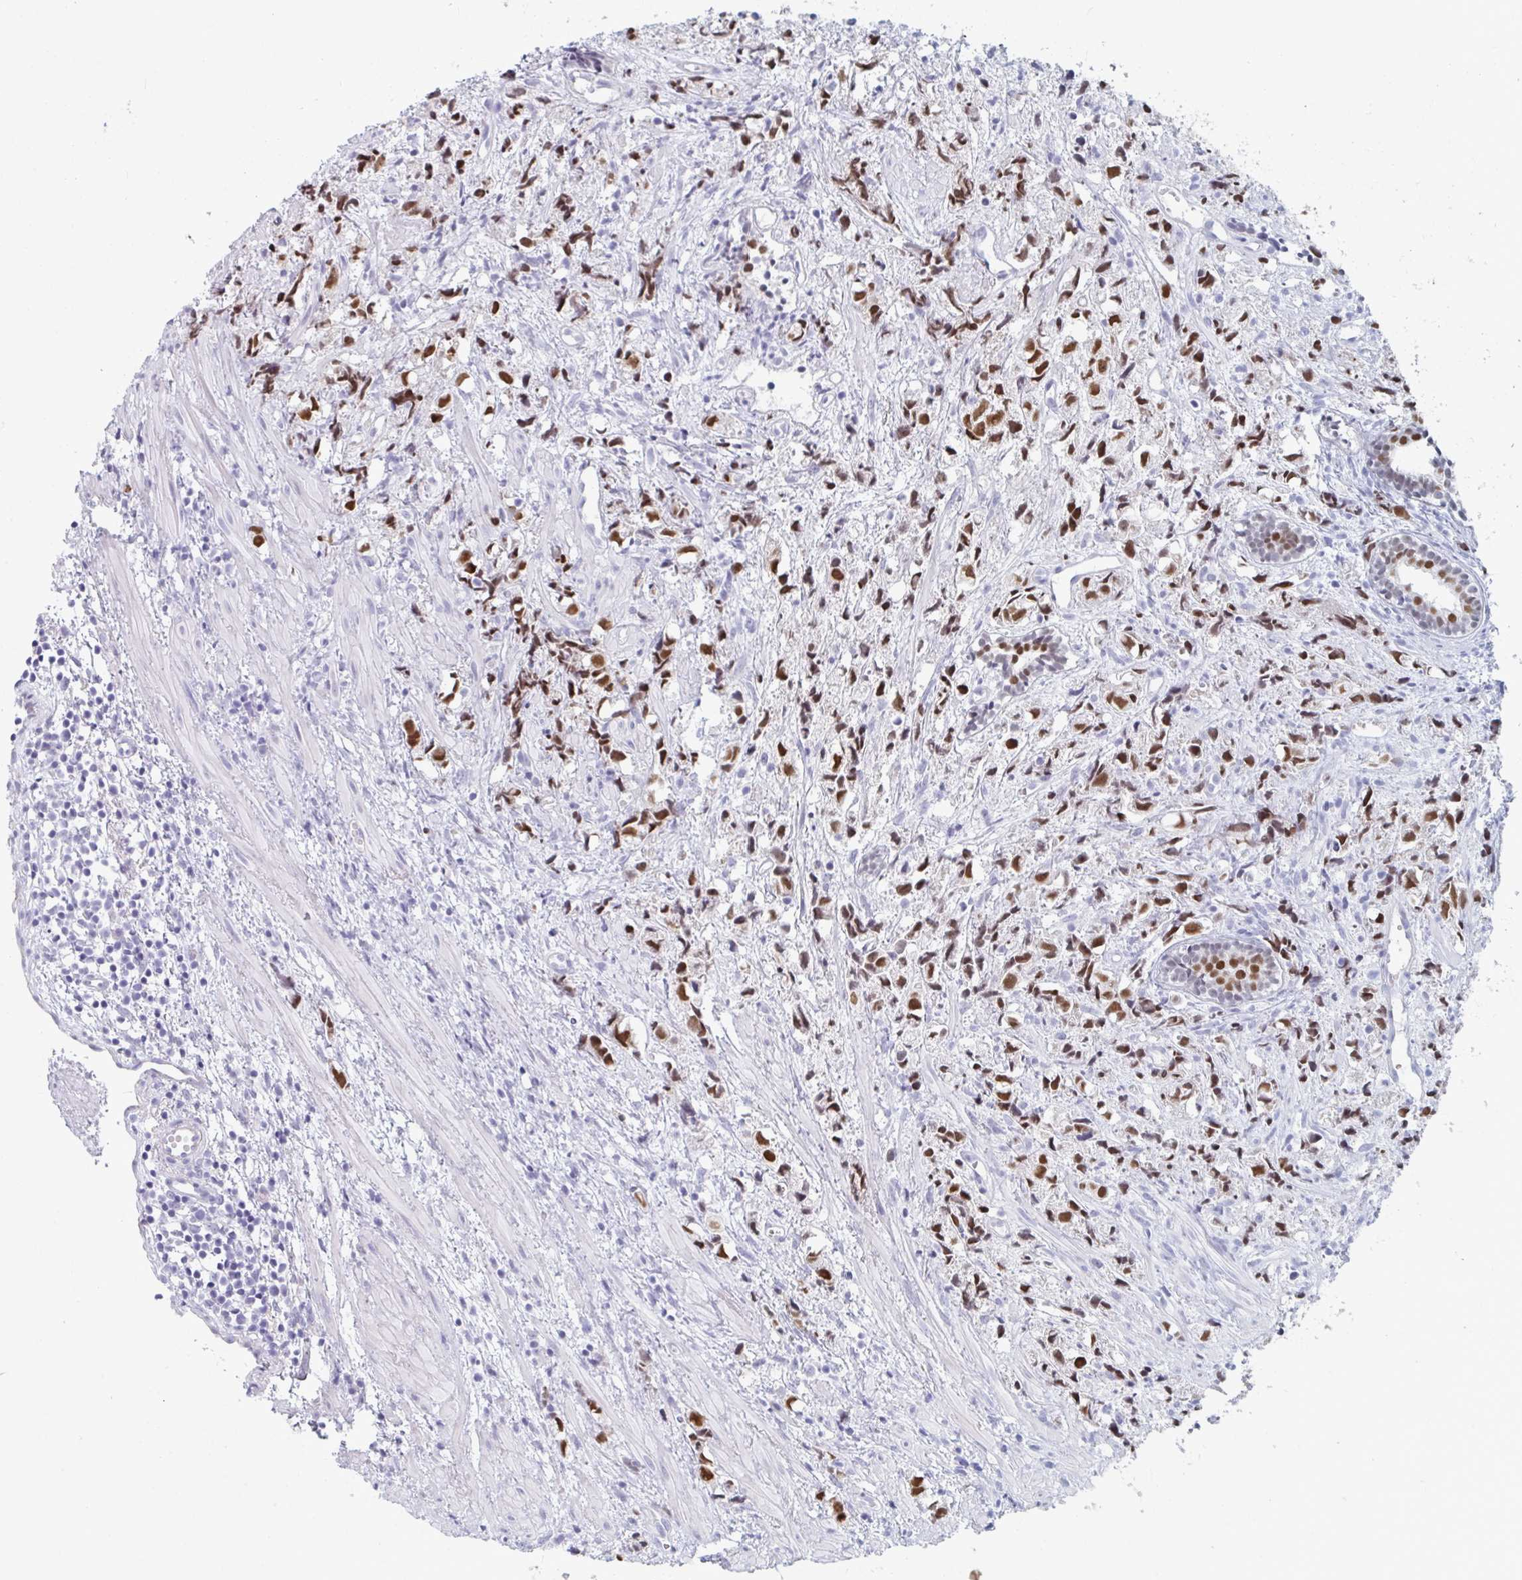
{"staining": {"intensity": "moderate", "quantity": ">75%", "location": "nuclear"}, "tissue": "prostate cancer", "cell_type": "Tumor cells", "image_type": "cancer", "snomed": [{"axis": "morphology", "description": "Adenocarcinoma, High grade"}, {"axis": "topography", "description": "Prostate"}], "caption": "Immunohistochemical staining of human prostate adenocarcinoma (high-grade) demonstrates medium levels of moderate nuclear protein expression in about >75% of tumor cells. (DAB (3,3'-diaminobenzidine) IHC, brown staining for protein, blue staining for nuclei).", "gene": "FOXA1", "patient": {"sex": "male", "age": 58}}